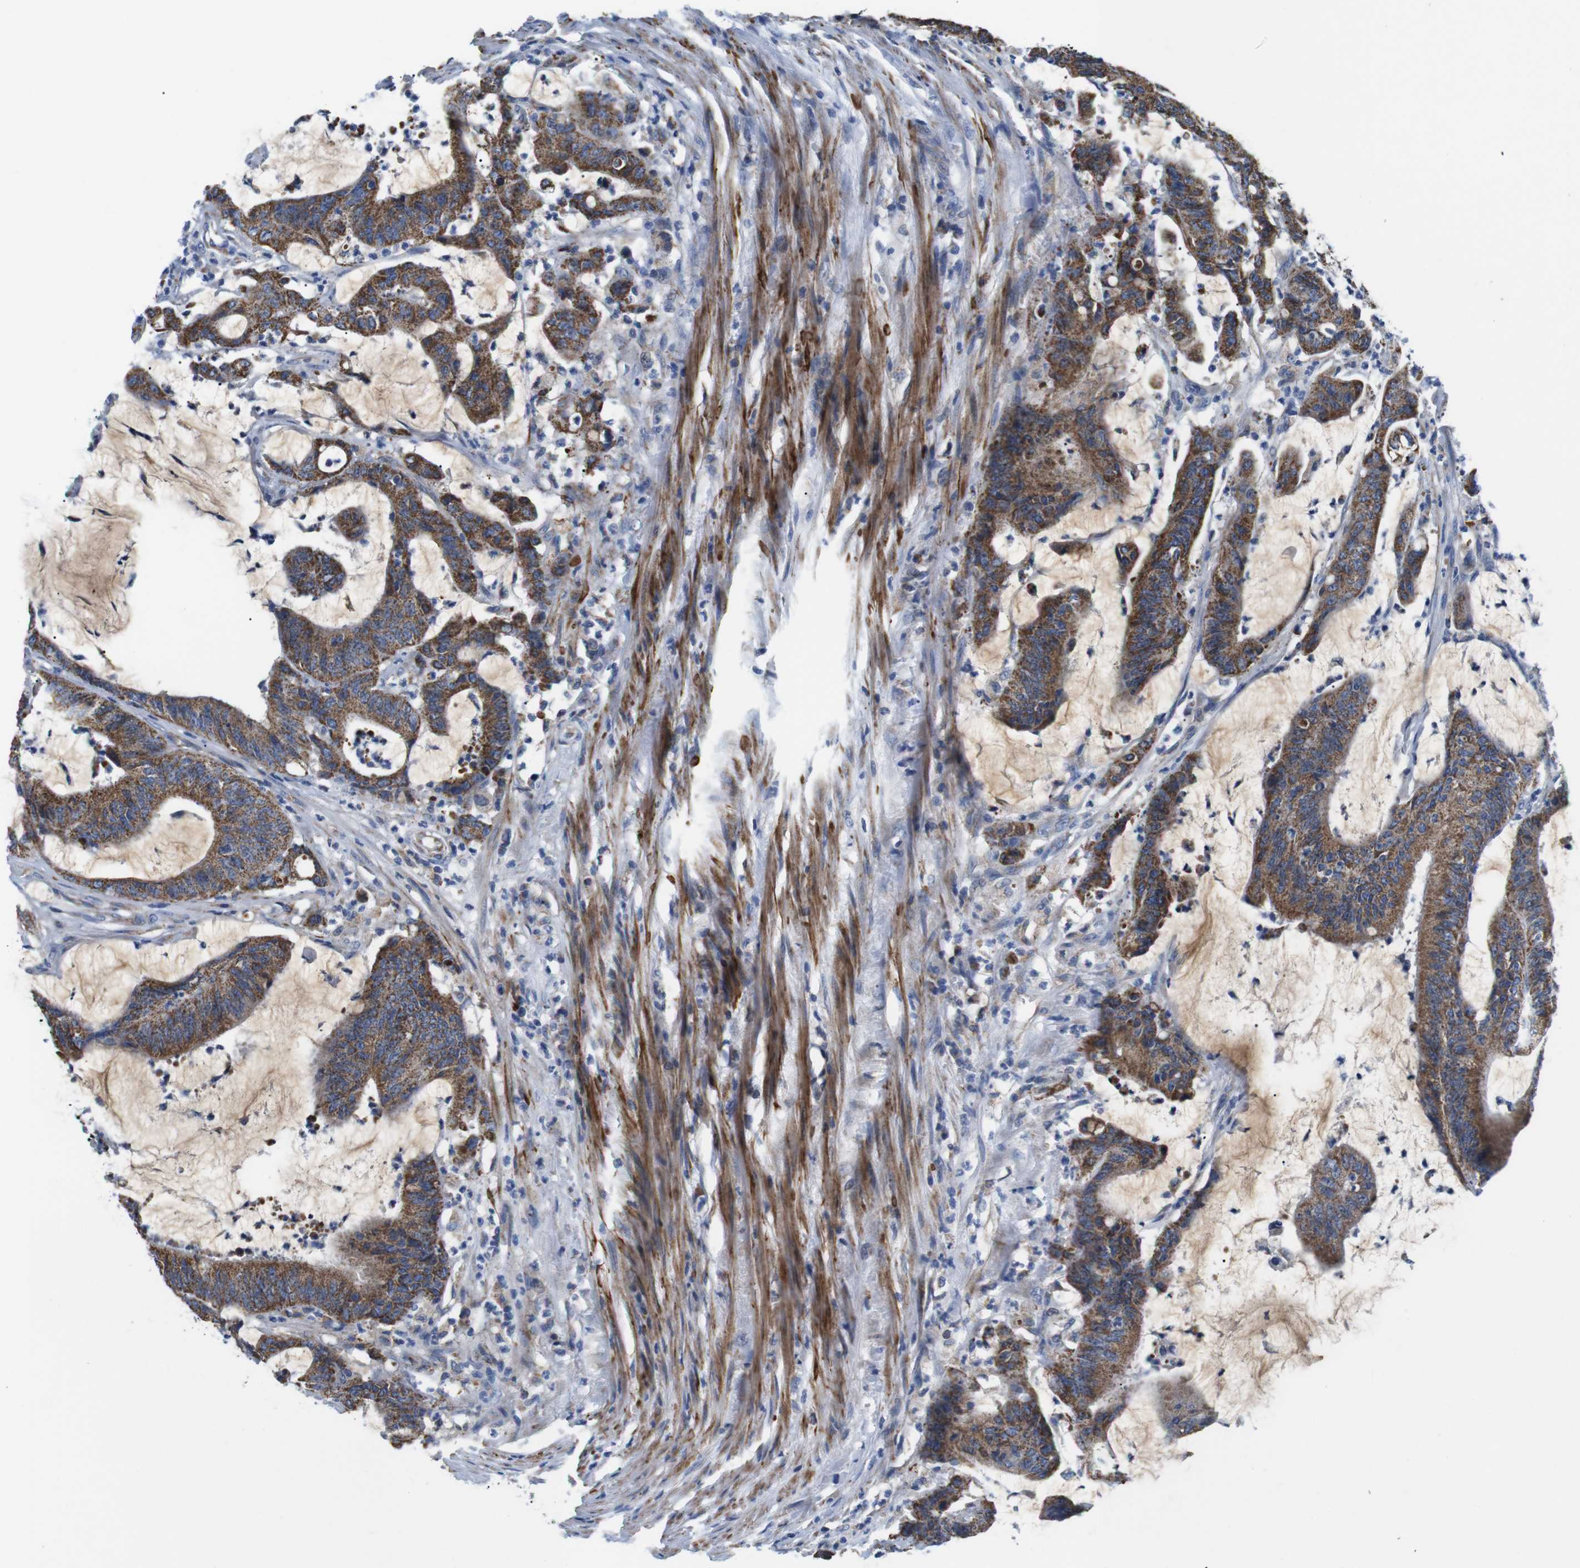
{"staining": {"intensity": "moderate", "quantity": ">75%", "location": "cytoplasmic/membranous"}, "tissue": "colorectal cancer", "cell_type": "Tumor cells", "image_type": "cancer", "snomed": [{"axis": "morphology", "description": "Adenocarcinoma, NOS"}, {"axis": "topography", "description": "Rectum"}], "caption": "Immunohistochemistry (IHC) photomicrograph of neoplastic tissue: human colorectal cancer stained using immunohistochemistry demonstrates medium levels of moderate protein expression localized specifically in the cytoplasmic/membranous of tumor cells, appearing as a cytoplasmic/membranous brown color.", "gene": "F2RL1", "patient": {"sex": "female", "age": 66}}